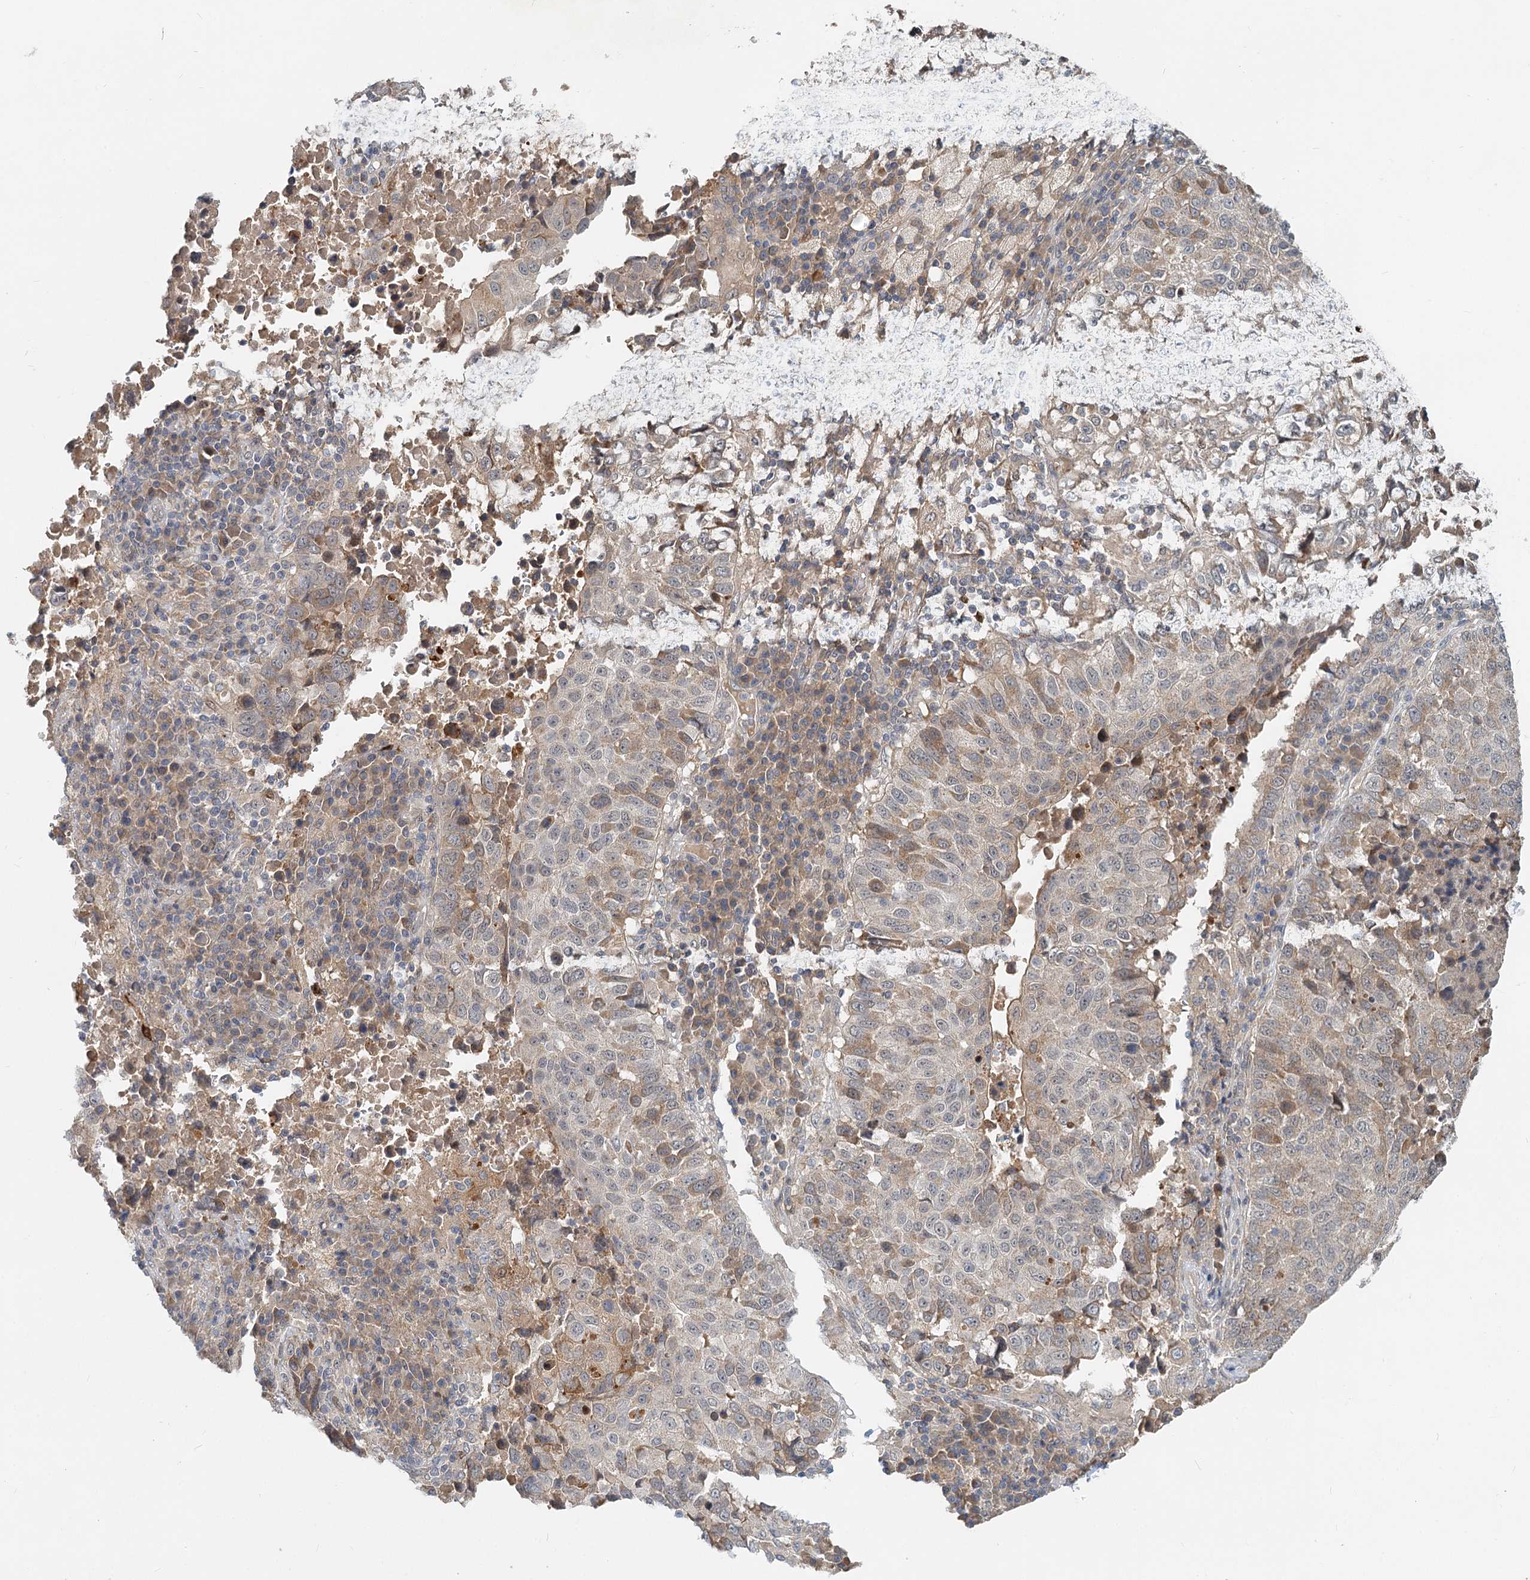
{"staining": {"intensity": "weak", "quantity": "<25%", "location": "cytoplasmic/membranous"}, "tissue": "lung cancer", "cell_type": "Tumor cells", "image_type": "cancer", "snomed": [{"axis": "morphology", "description": "Squamous cell carcinoma, NOS"}, {"axis": "topography", "description": "Lung"}], "caption": "This is a photomicrograph of IHC staining of lung cancer (squamous cell carcinoma), which shows no positivity in tumor cells. (DAB (3,3'-diaminobenzidine) immunohistochemistry (IHC) visualized using brightfield microscopy, high magnification).", "gene": "AP3B1", "patient": {"sex": "male", "age": 73}}